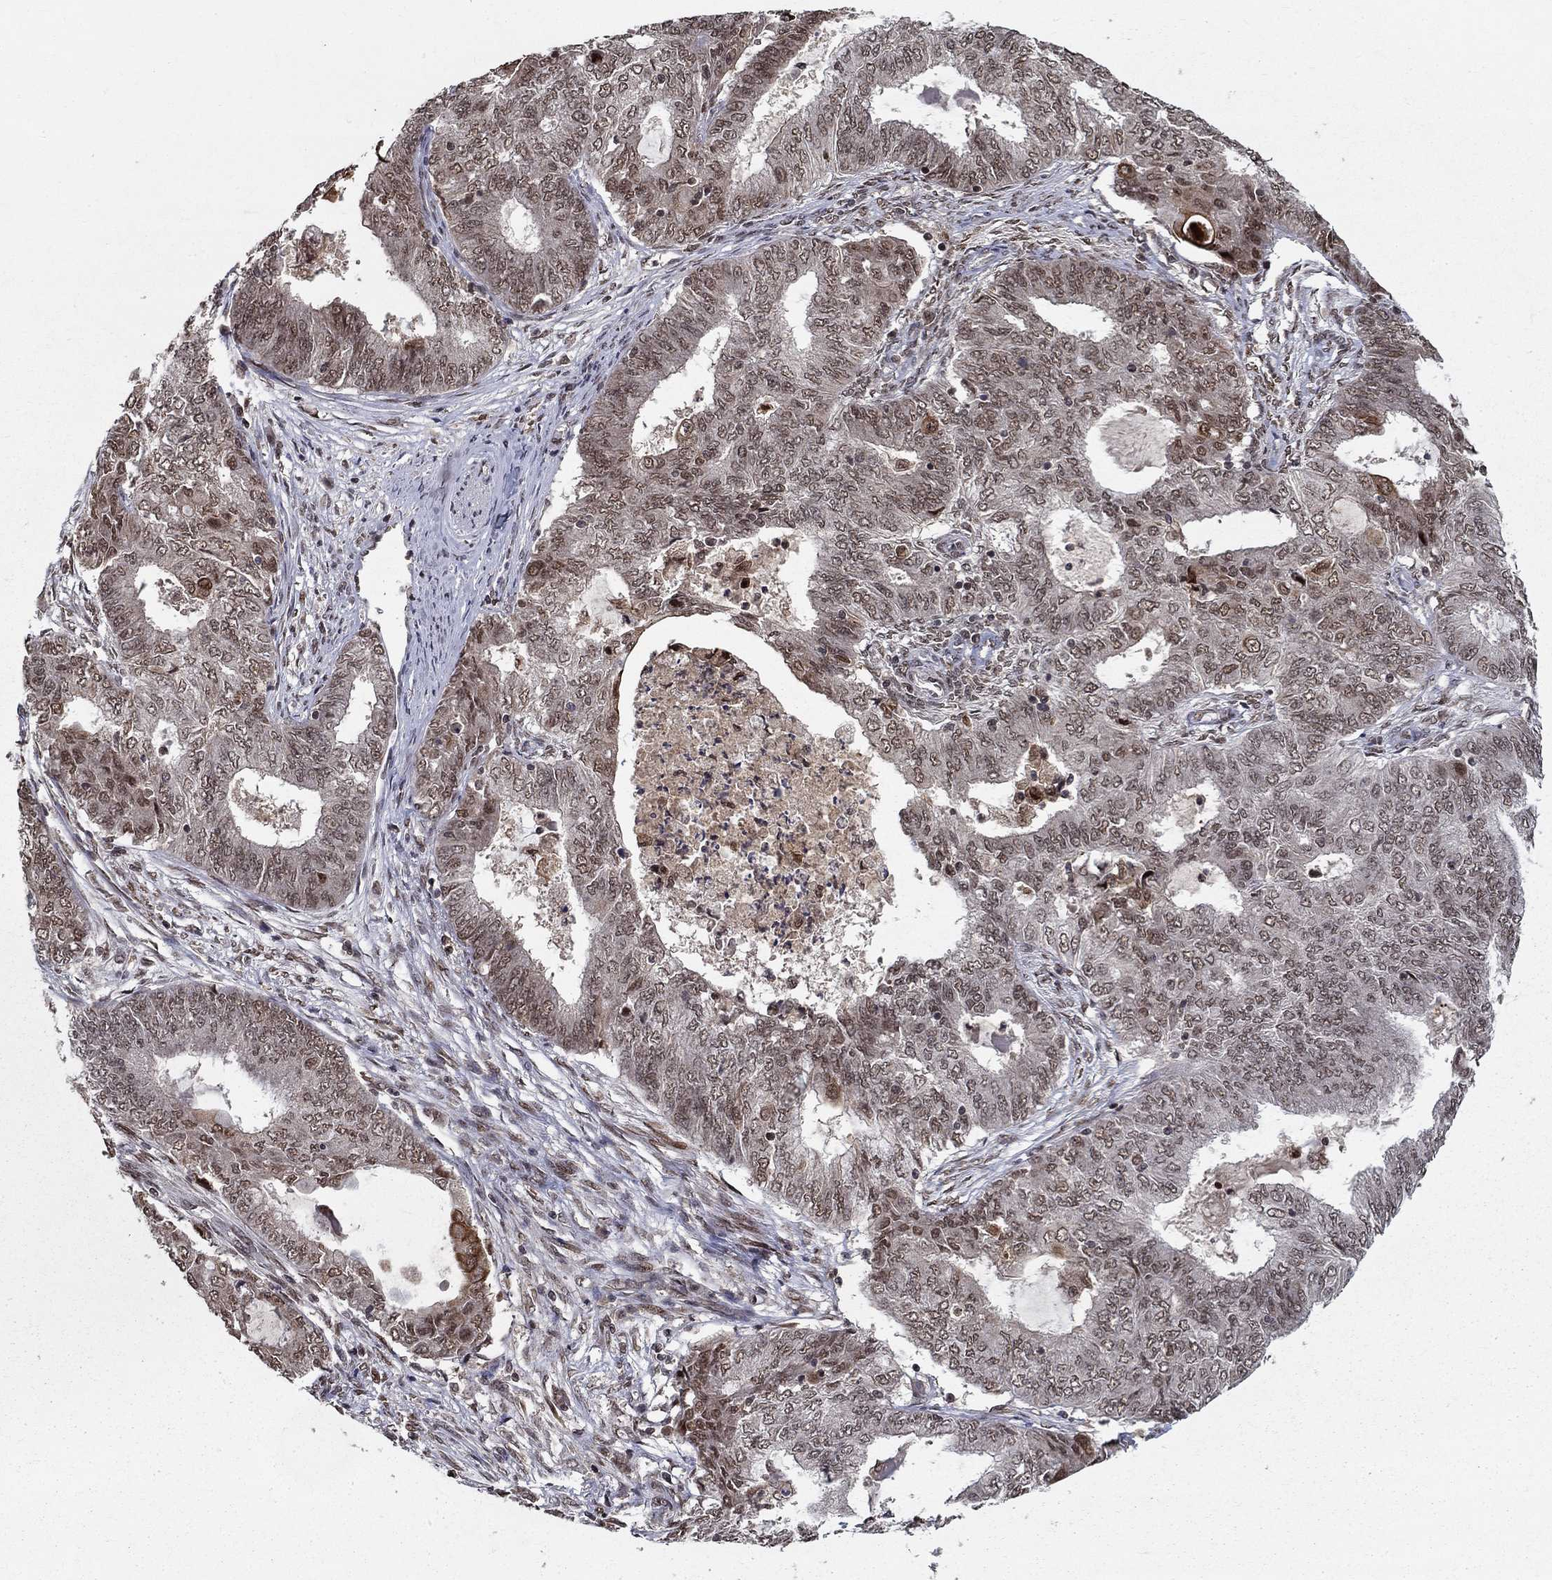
{"staining": {"intensity": "weak", "quantity": "<25%", "location": "cytoplasmic/membranous"}, "tissue": "endometrial cancer", "cell_type": "Tumor cells", "image_type": "cancer", "snomed": [{"axis": "morphology", "description": "Adenocarcinoma, NOS"}, {"axis": "topography", "description": "Endometrium"}], "caption": "Endometrial adenocarcinoma was stained to show a protein in brown. There is no significant positivity in tumor cells.", "gene": "CDCA7L", "patient": {"sex": "female", "age": 62}}